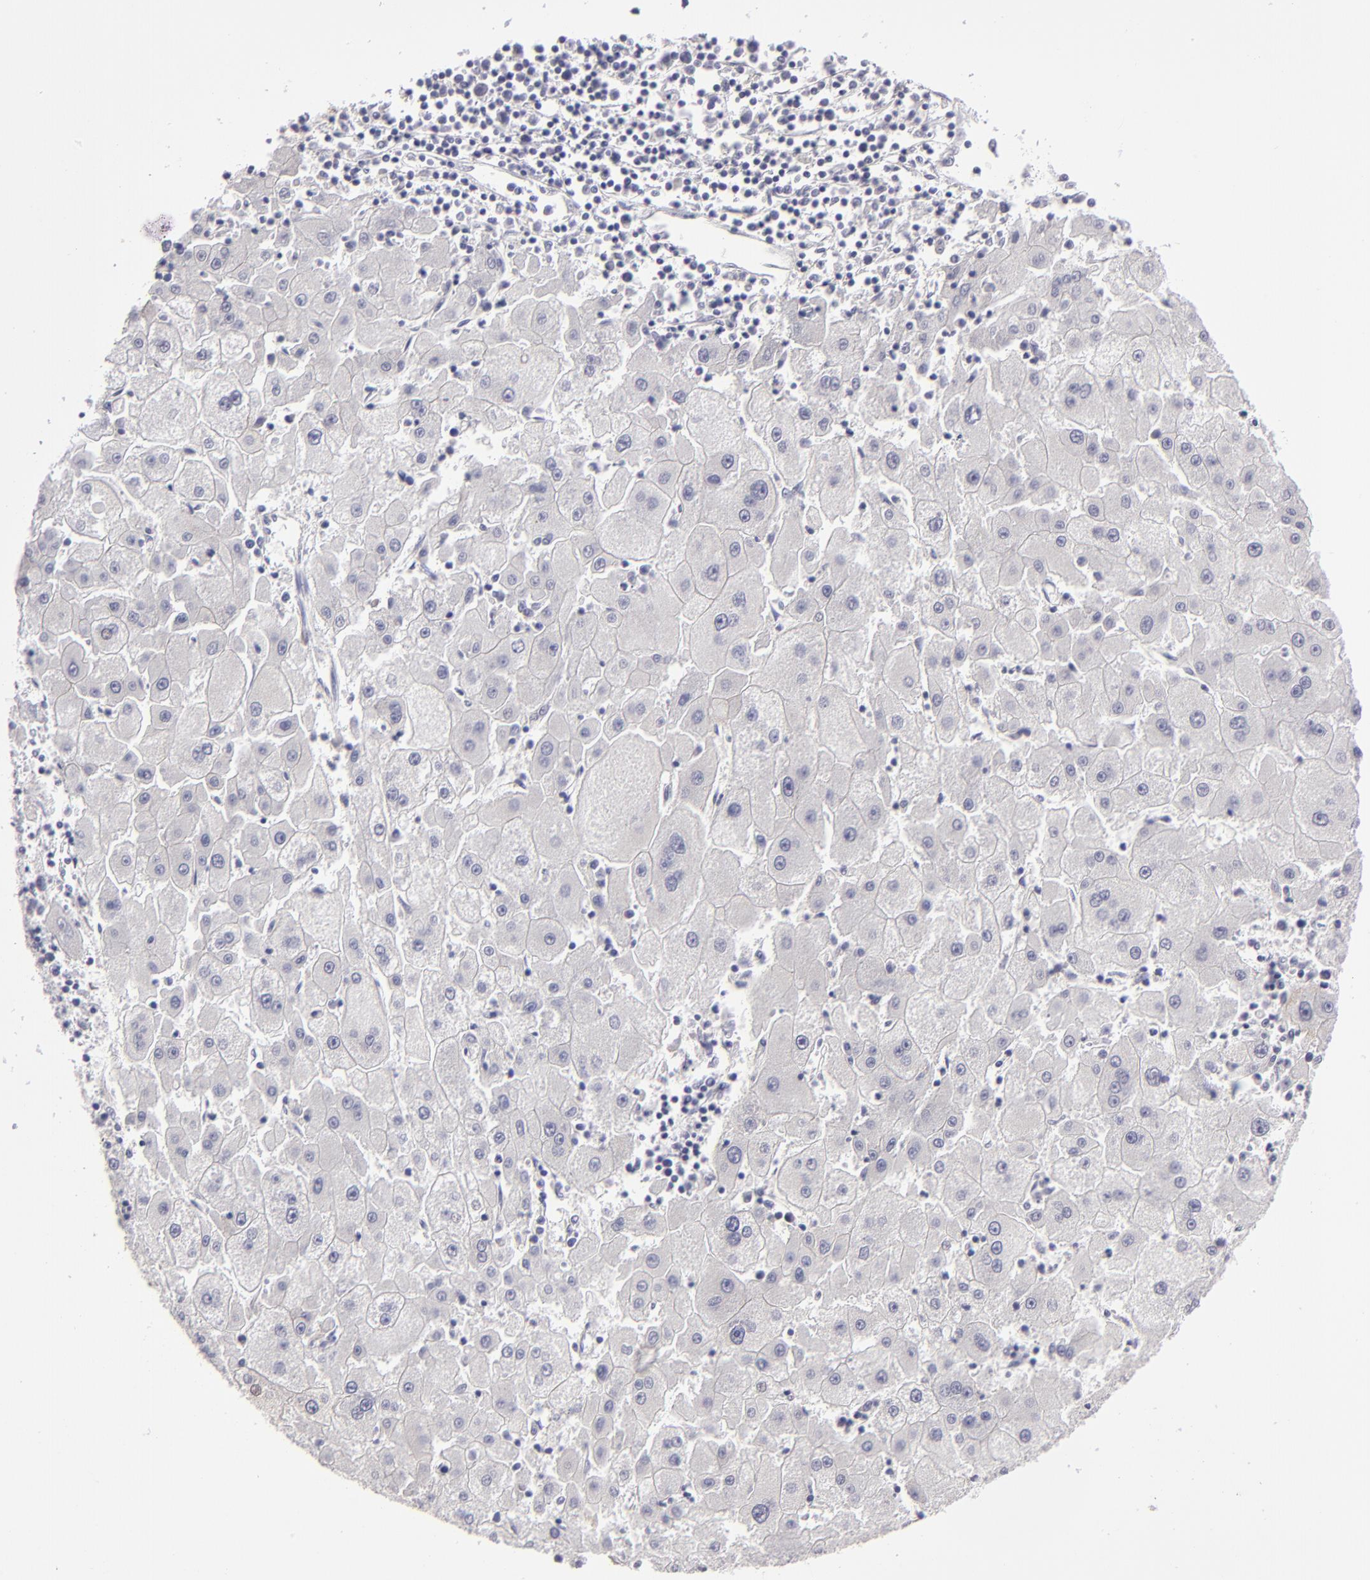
{"staining": {"intensity": "weak", "quantity": "<25%", "location": "cytoplasmic/membranous"}, "tissue": "liver cancer", "cell_type": "Tumor cells", "image_type": "cancer", "snomed": [{"axis": "morphology", "description": "Carcinoma, Hepatocellular, NOS"}, {"axis": "topography", "description": "Liver"}], "caption": "This micrograph is of liver hepatocellular carcinoma stained with immunohistochemistry (IHC) to label a protein in brown with the nuclei are counter-stained blue. There is no expression in tumor cells.", "gene": "ZNF175", "patient": {"sex": "male", "age": 72}}